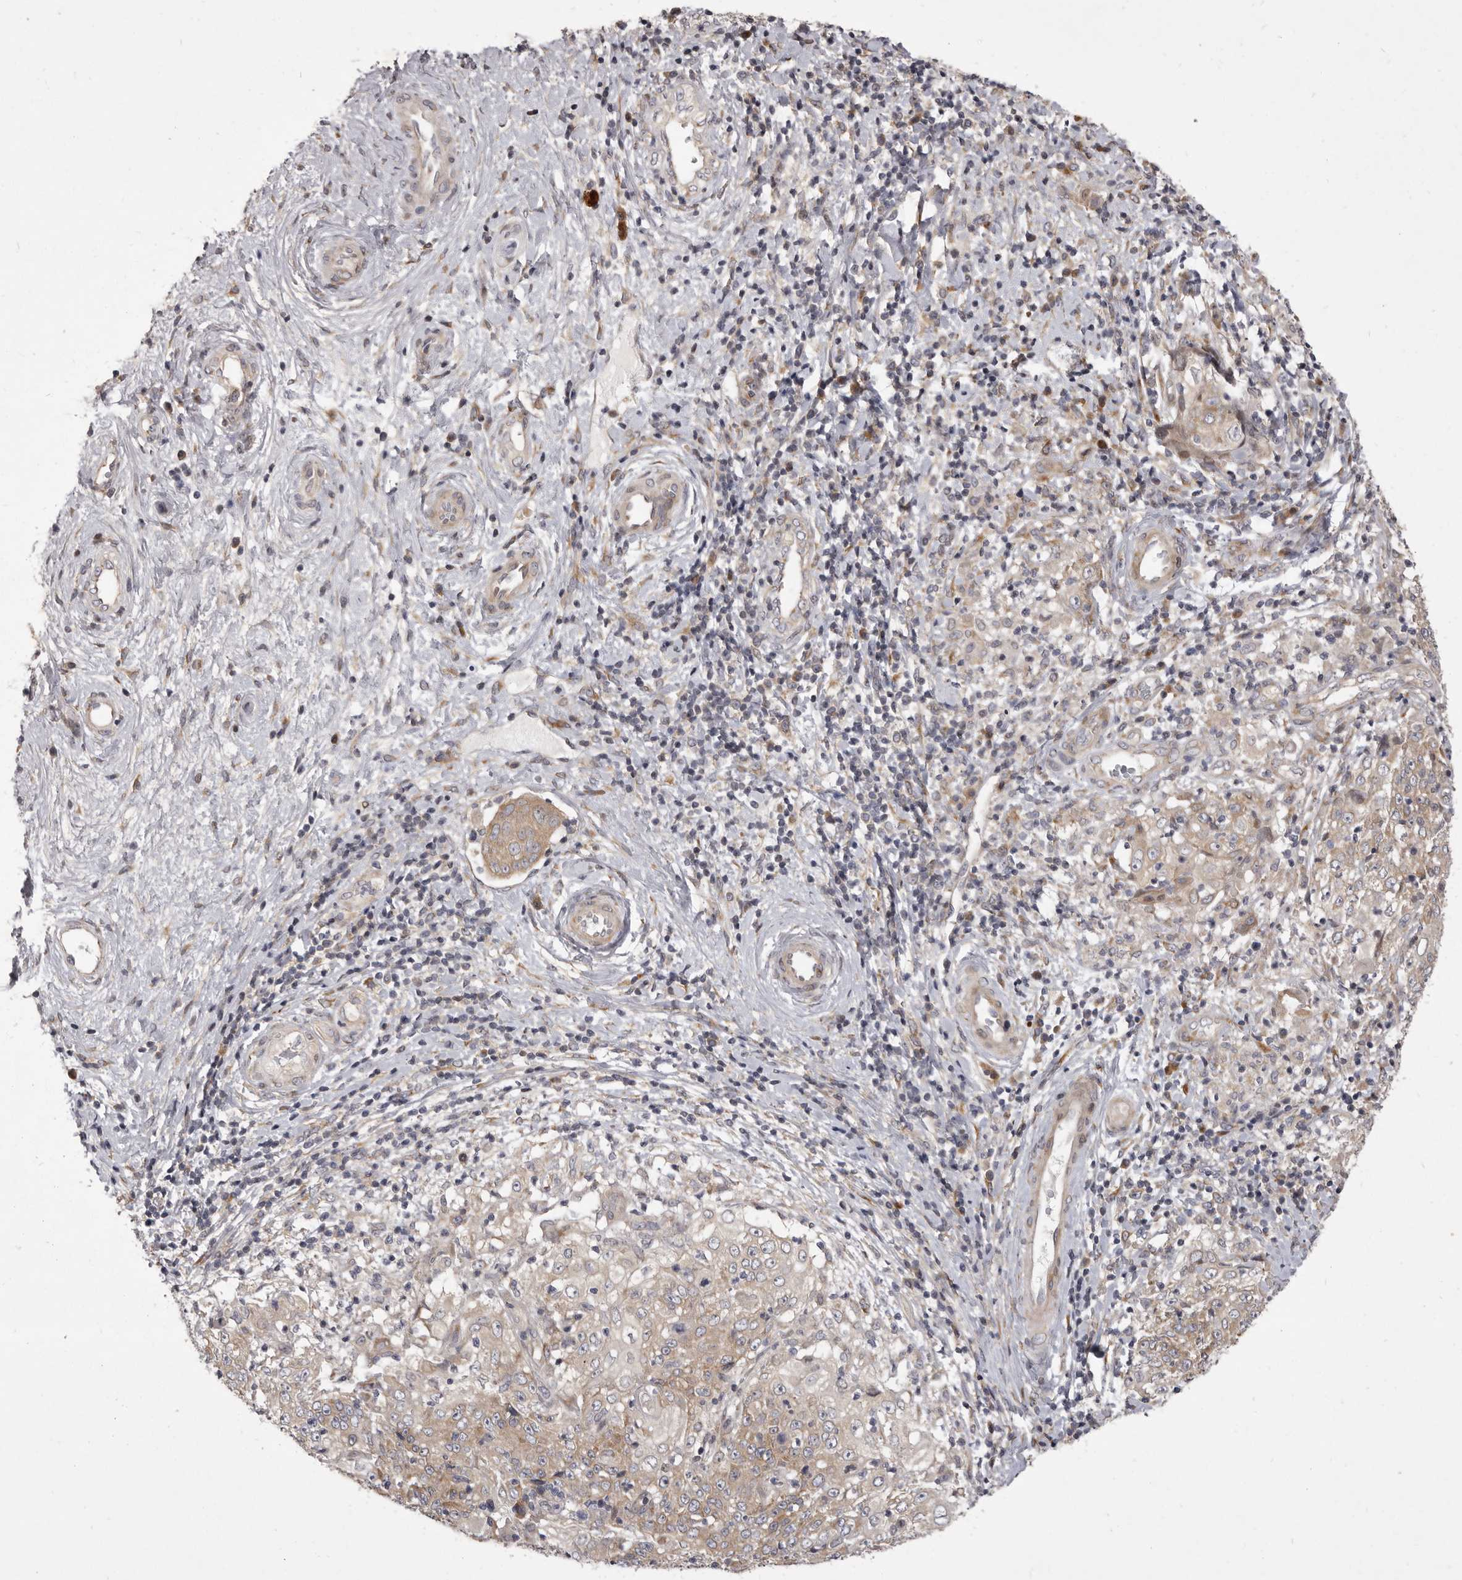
{"staining": {"intensity": "weak", "quantity": ">75%", "location": "cytoplasmic/membranous"}, "tissue": "cervical cancer", "cell_type": "Tumor cells", "image_type": "cancer", "snomed": [{"axis": "morphology", "description": "Squamous cell carcinoma, NOS"}, {"axis": "topography", "description": "Cervix"}], "caption": "The histopathology image shows immunohistochemical staining of cervical cancer. There is weak cytoplasmic/membranous staining is identified in about >75% of tumor cells. The protein is shown in brown color, while the nuclei are stained blue.", "gene": "TBC1D8B", "patient": {"sex": "female", "age": 48}}